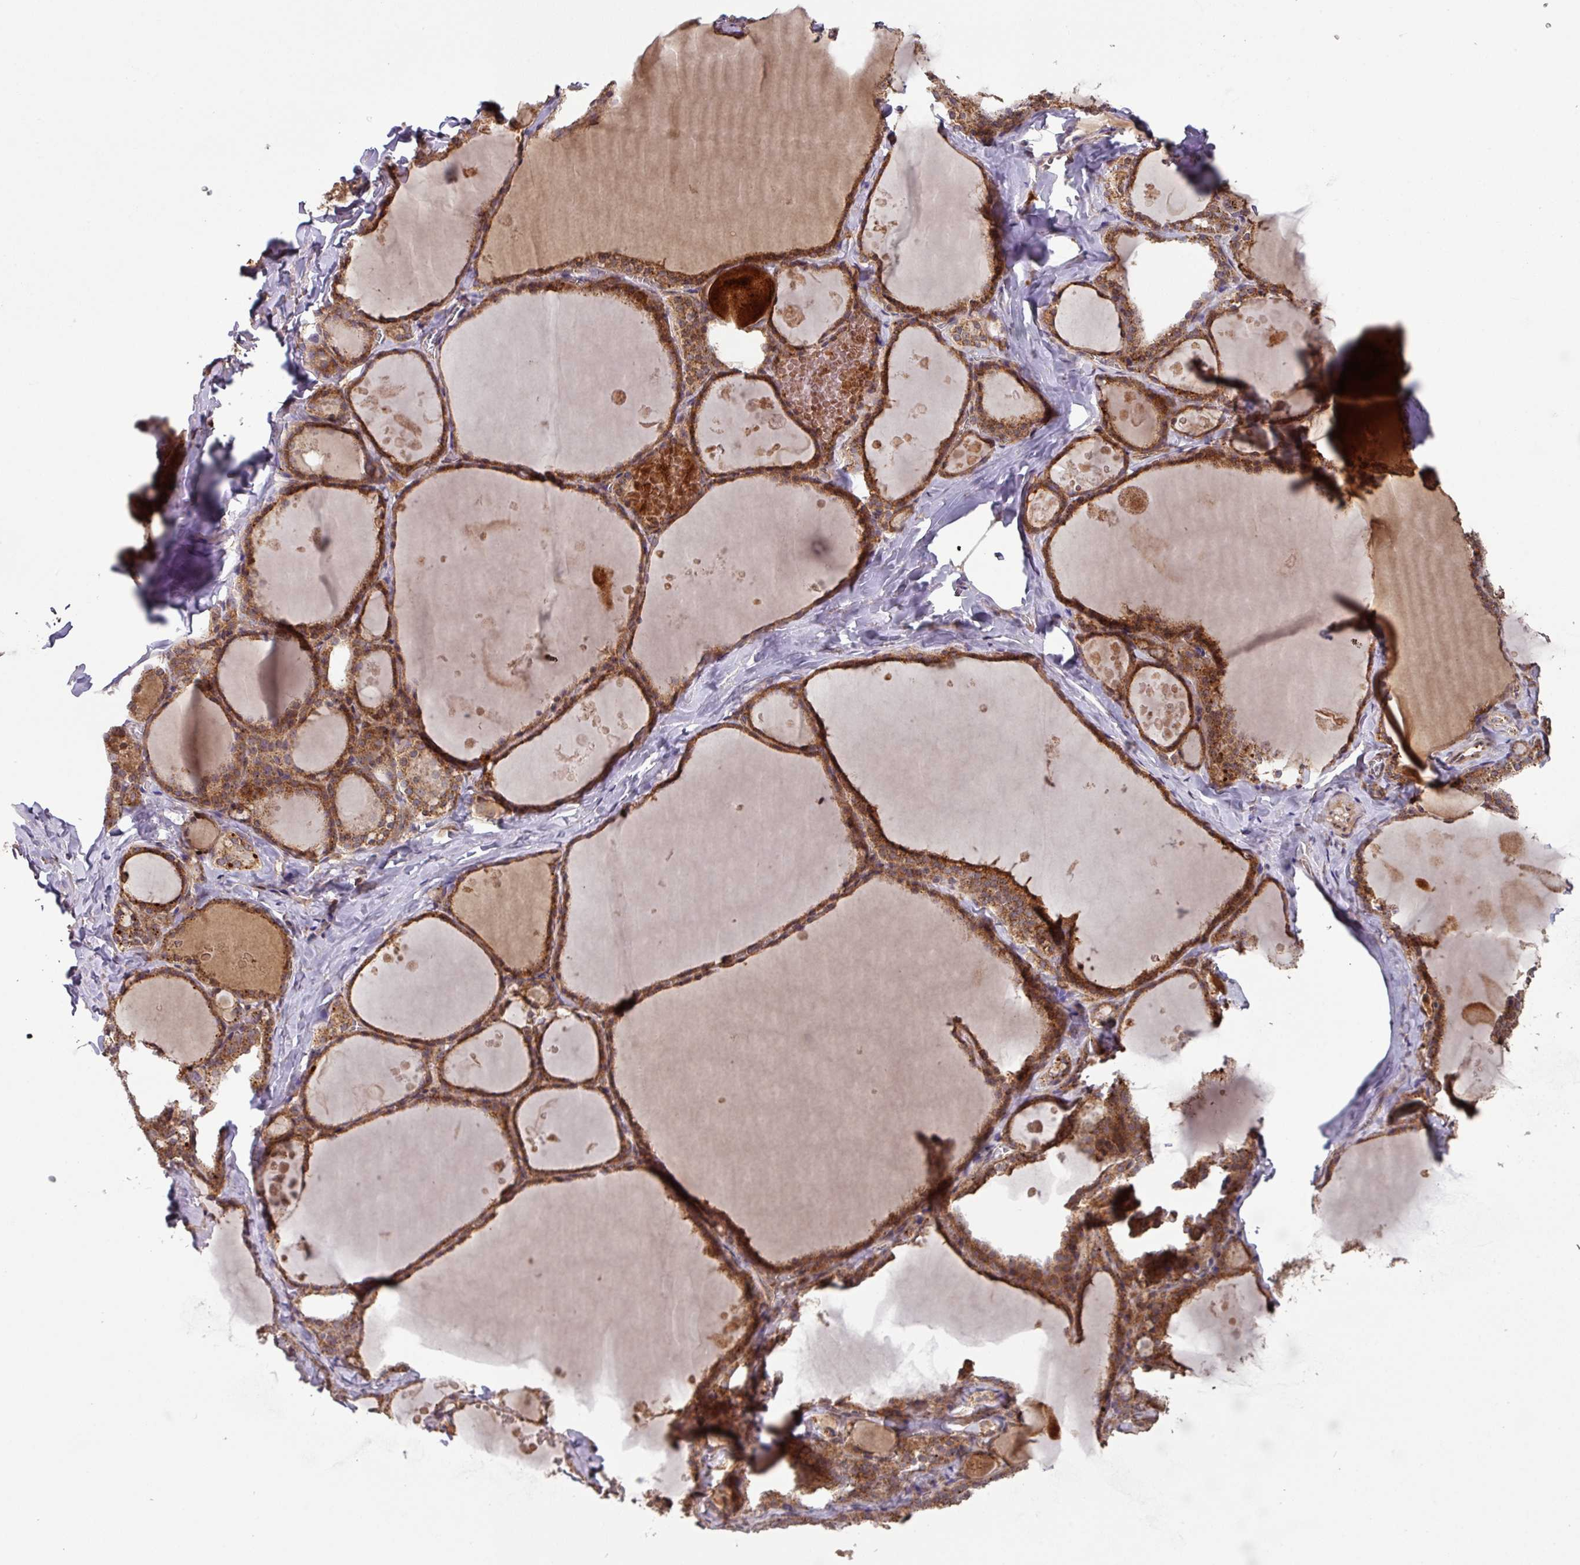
{"staining": {"intensity": "strong", "quantity": ">75%", "location": "cytoplasmic/membranous"}, "tissue": "thyroid gland", "cell_type": "Glandular cells", "image_type": "normal", "snomed": [{"axis": "morphology", "description": "Normal tissue, NOS"}, {"axis": "topography", "description": "Thyroid gland"}], "caption": "A brown stain labels strong cytoplasmic/membranous positivity of a protein in glandular cells of unremarkable thyroid gland.", "gene": "MRRF", "patient": {"sex": "male", "age": 56}}